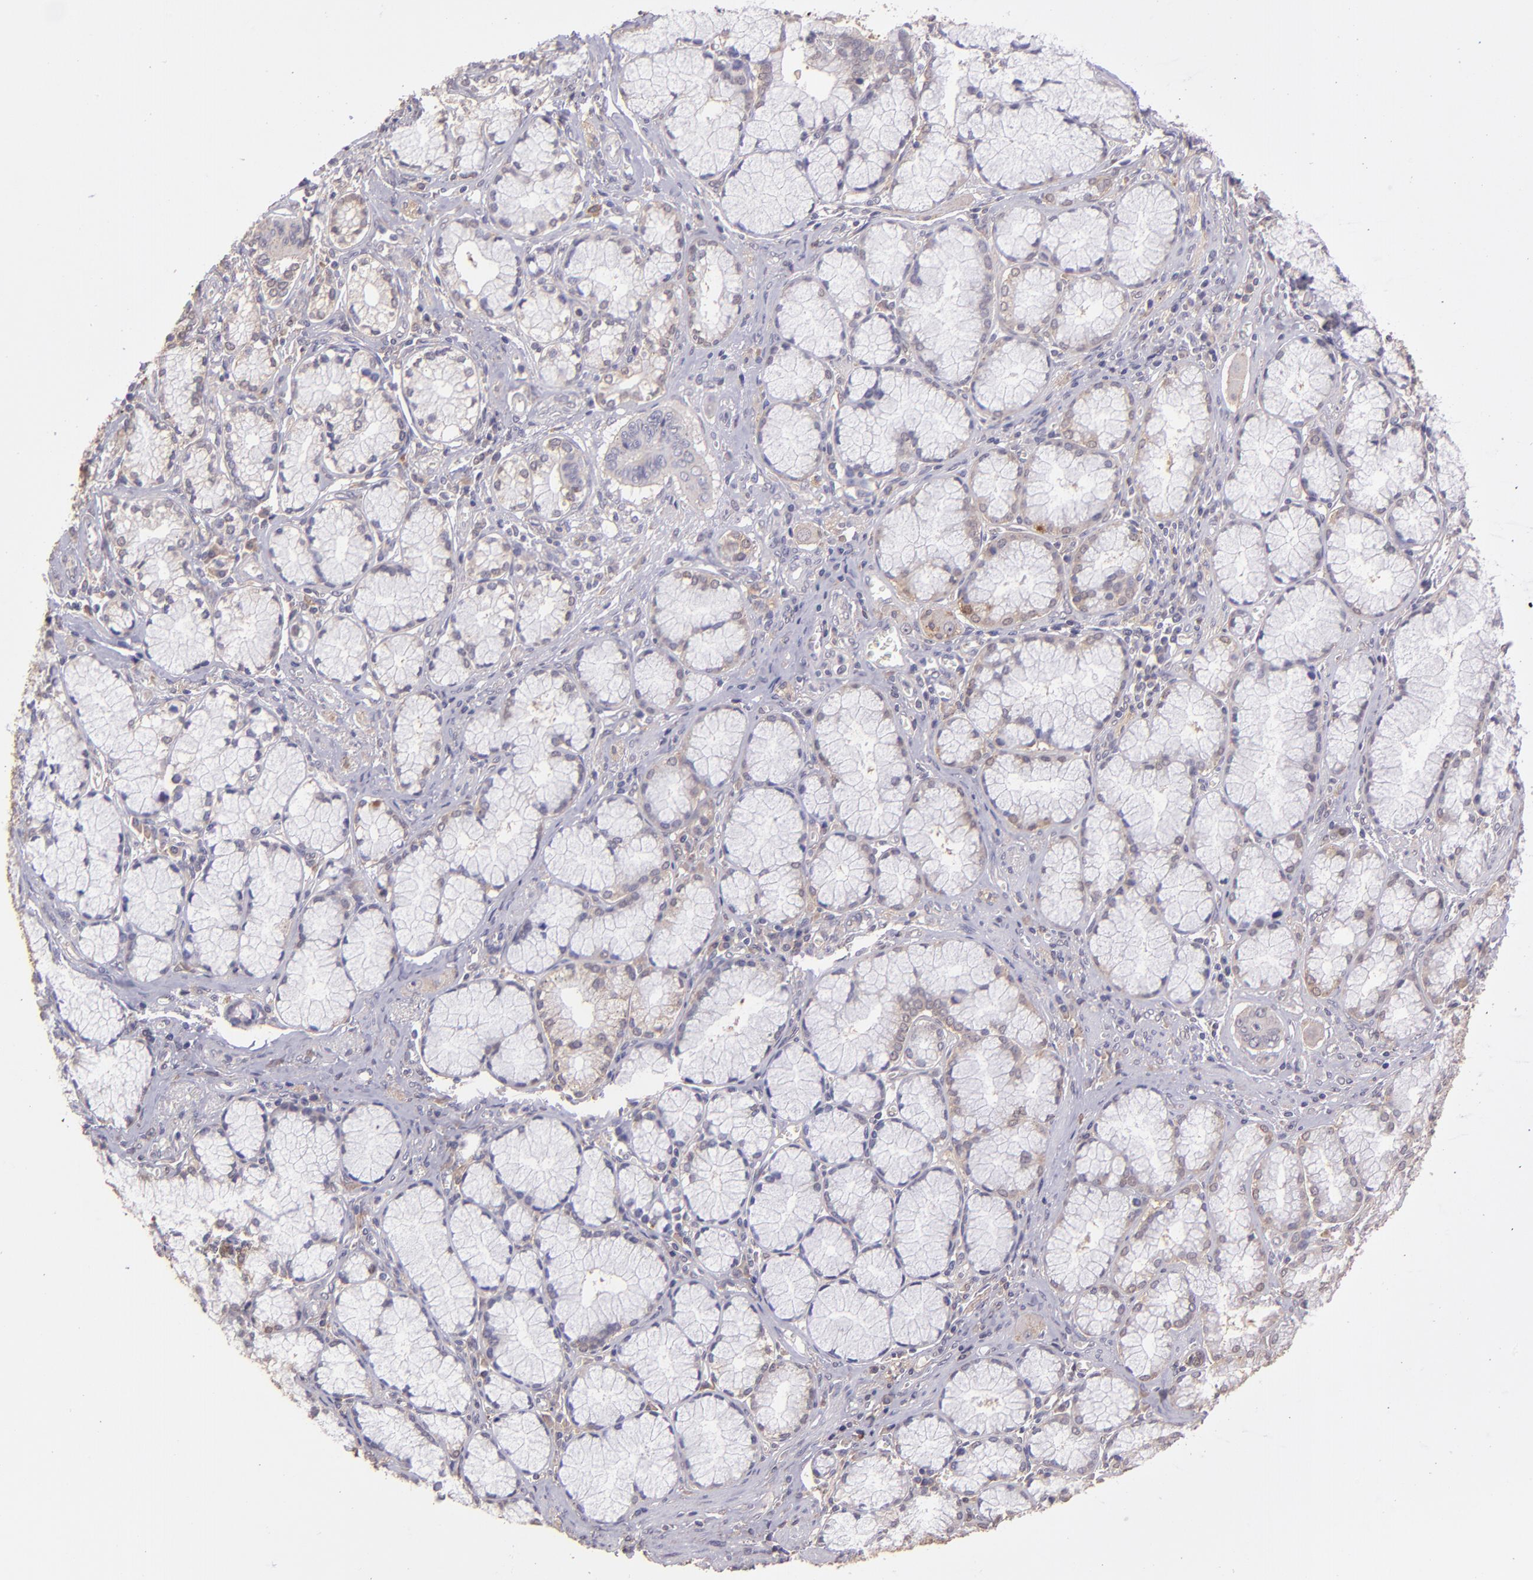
{"staining": {"intensity": "weak", "quantity": "25%-75%", "location": "cytoplasmic/membranous"}, "tissue": "pancreatic cancer", "cell_type": "Tumor cells", "image_type": "cancer", "snomed": [{"axis": "morphology", "description": "Adenocarcinoma, NOS"}, {"axis": "topography", "description": "Pancreas"}], "caption": "The photomicrograph exhibits staining of pancreatic adenocarcinoma, revealing weak cytoplasmic/membranous protein expression (brown color) within tumor cells.", "gene": "PAPPA", "patient": {"sex": "male", "age": 77}}